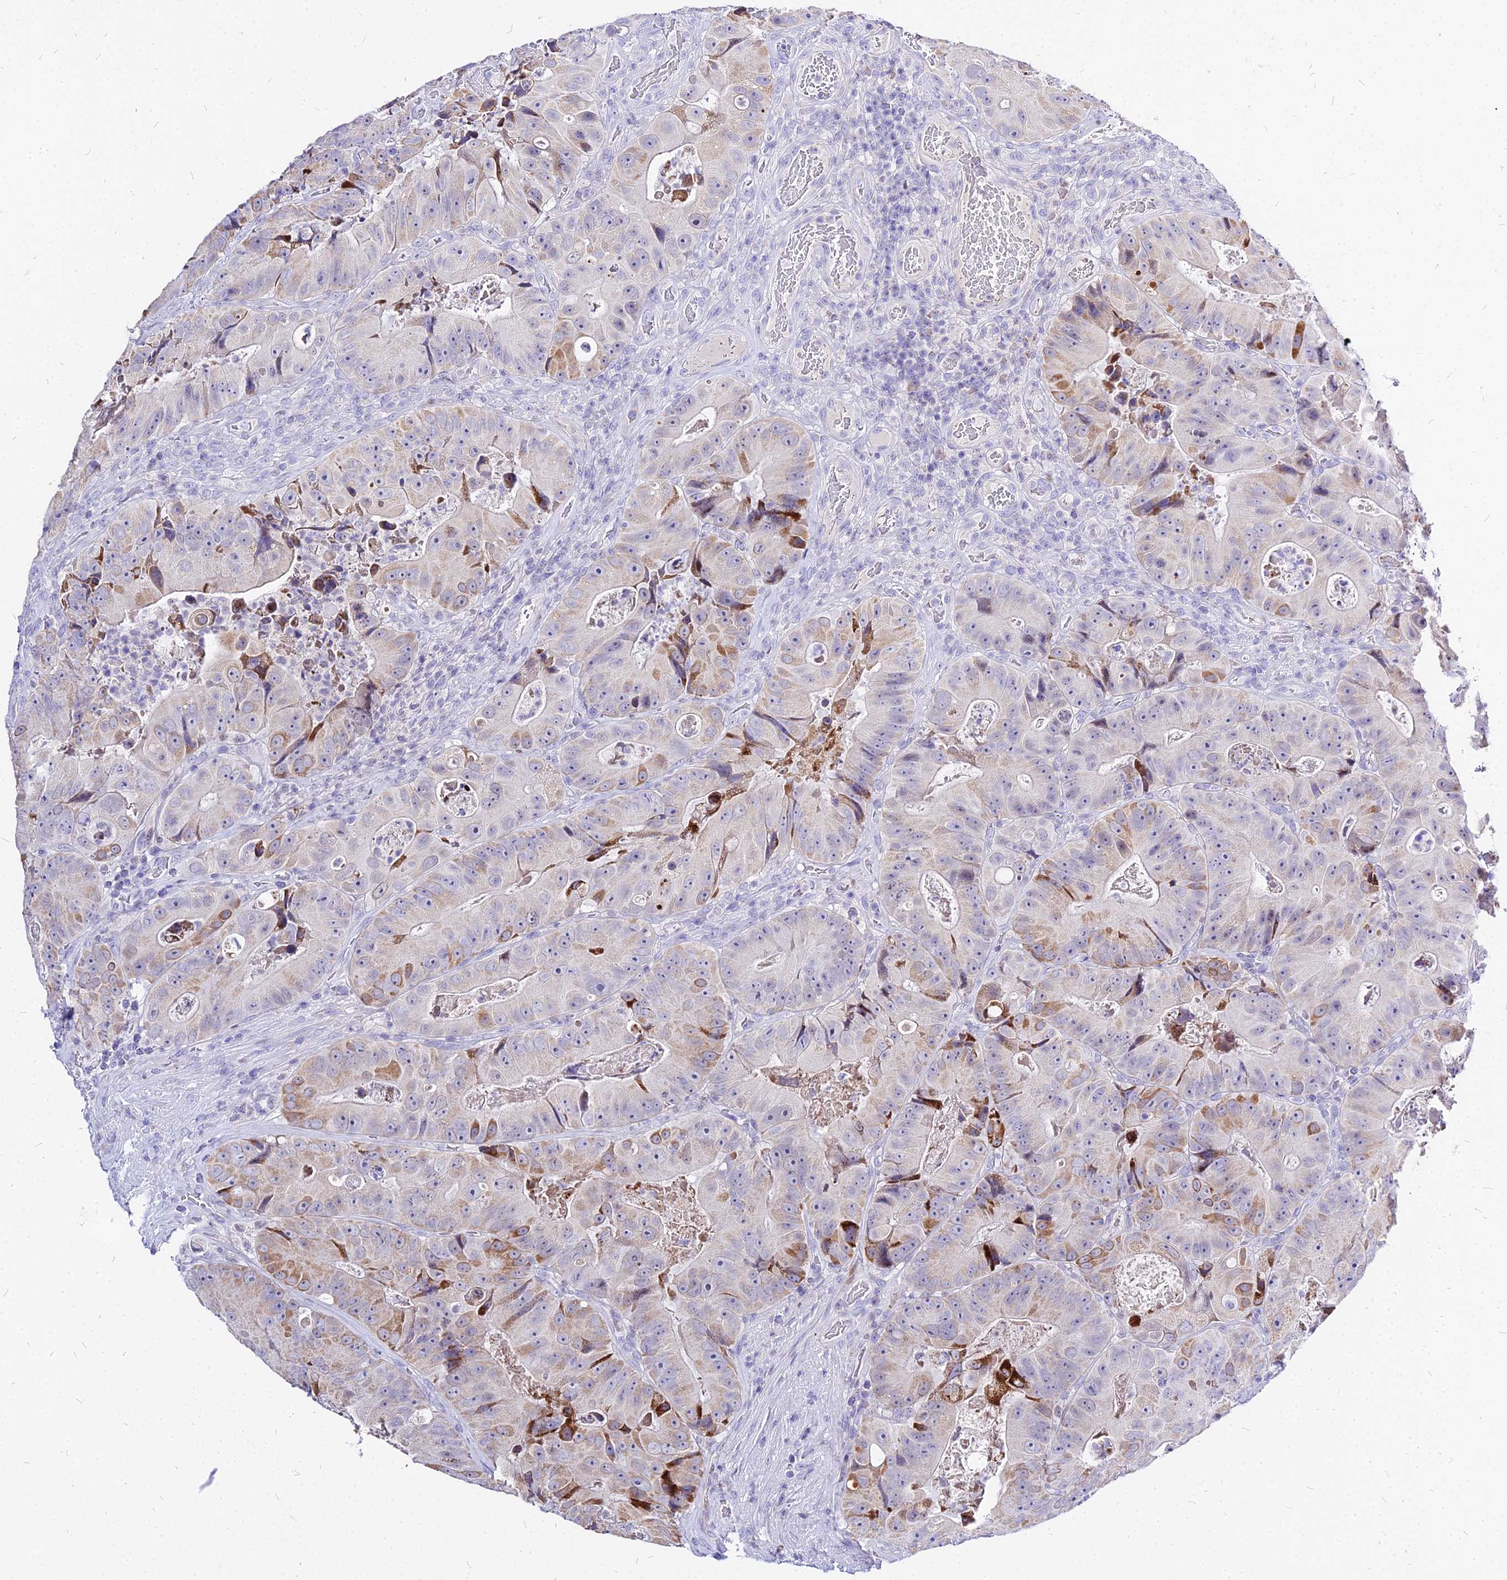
{"staining": {"intensity": "strong", "quantity": "<25%", "location": "cytoplasmic/membranous"}, "tissue": "colorectal cancer", "cell_type": "Tumor cells", "image_type": "cancer", "snomed": [{"axis": "morphology", "description": "Adenocarcinoma, NOS"}, {"axis": "topography", "description": "Colon"}], "caption": "This is a histology image of immunohistochemistry (IHC) staining of colorectal cancer (adenocarcinoma), which shows strong expression in the cytoplasmic/membranous of tumor cells.", "gene": "CARD18", "patient": {"sex": "female", "age": 86}}